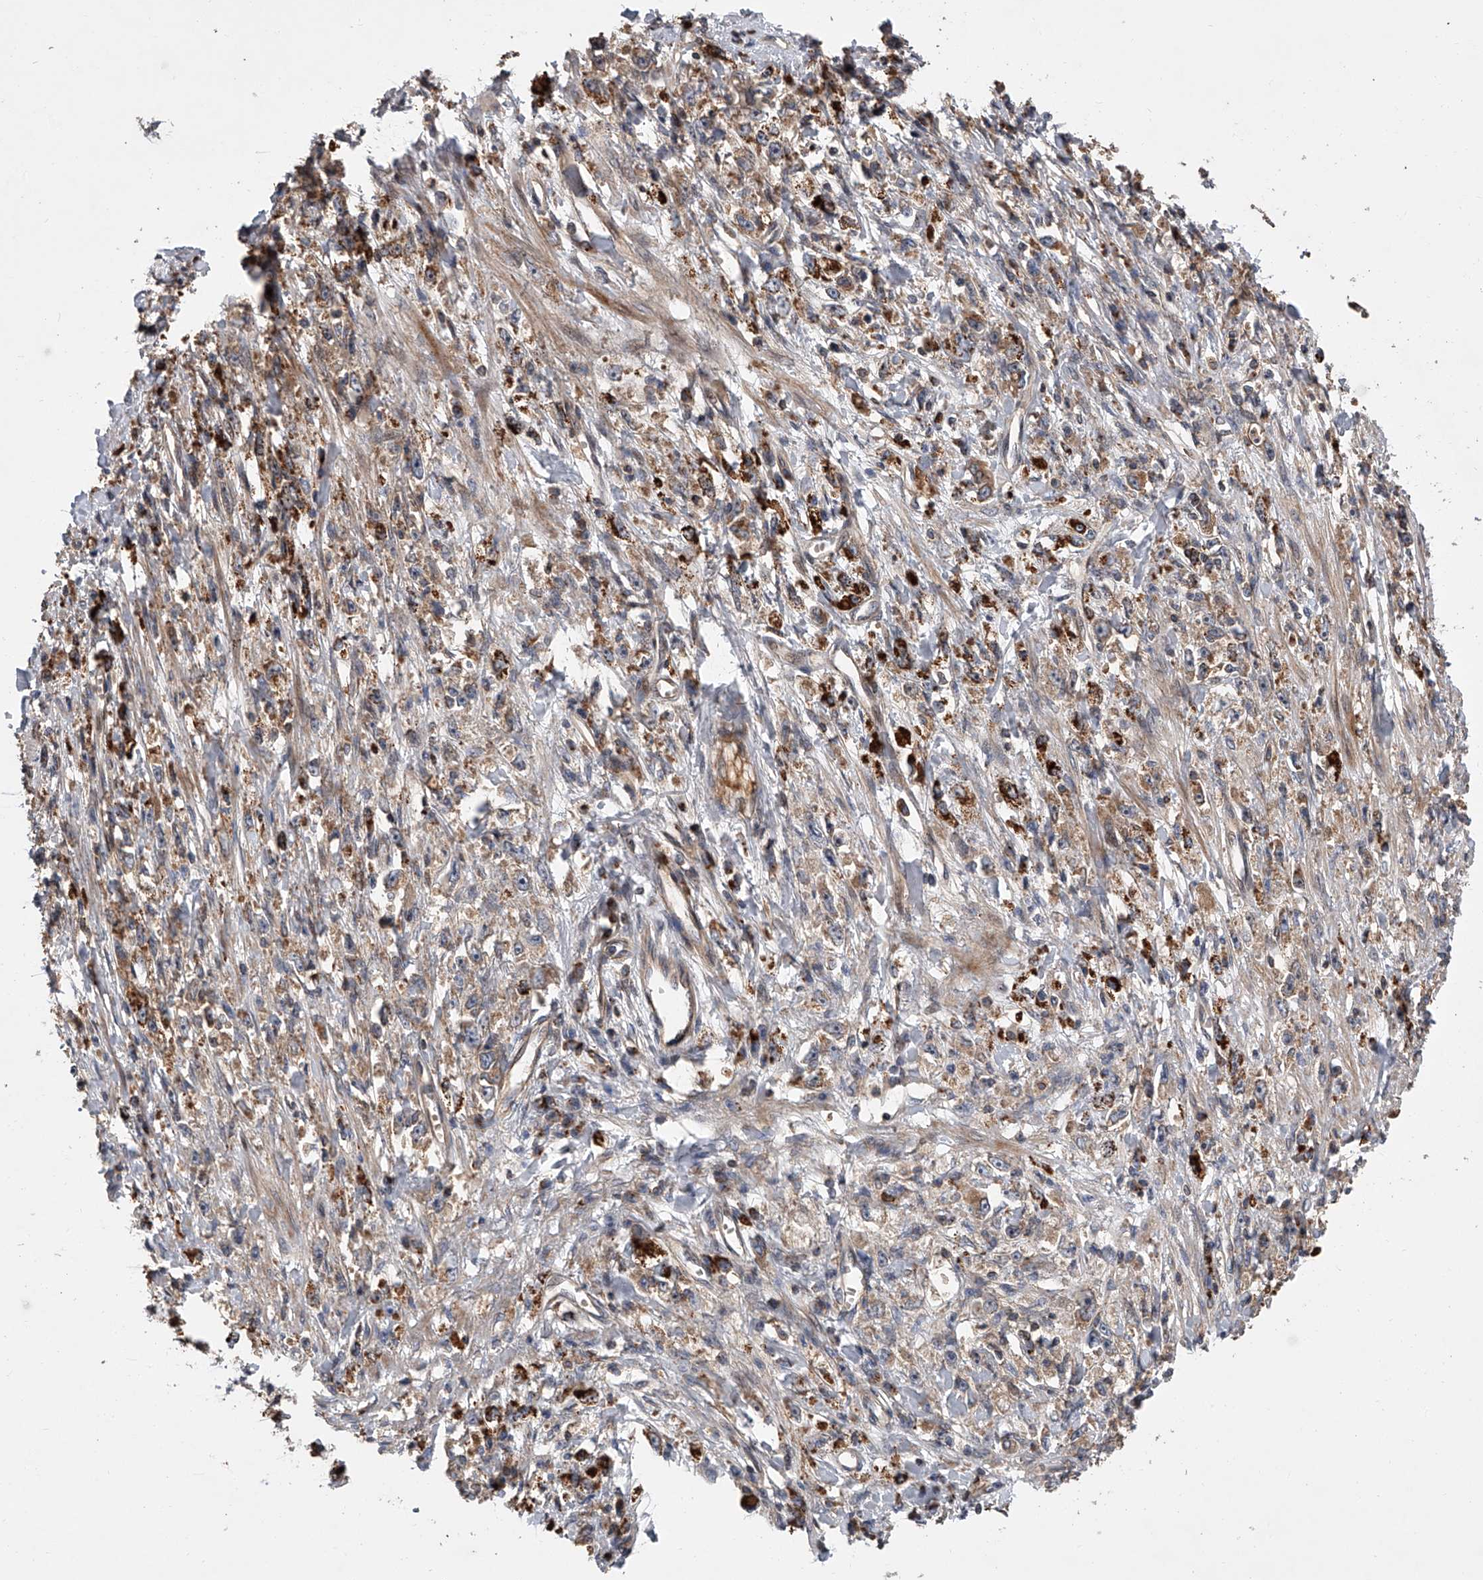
{"staining": {"intensity": "moderate", "quantity": "<25%", "location": "cytoplasmic/membranous"}, "tissue": "stomach cancer", "cell_type": "Tumor cells", "image_type": "cancer", "snomed": [{"axis": "morphology", "description": "Adenocarcinoma, NOS"}, {"axis": "topography", "description": "Stomach"}], "caption": "The immunohistochemical stain highlights moderate cytoplasmic/membranous staining in tumor cells of stomach cancer tissue.", "gene": "USP47", "patient": {"sex": "female", "age": 59}}